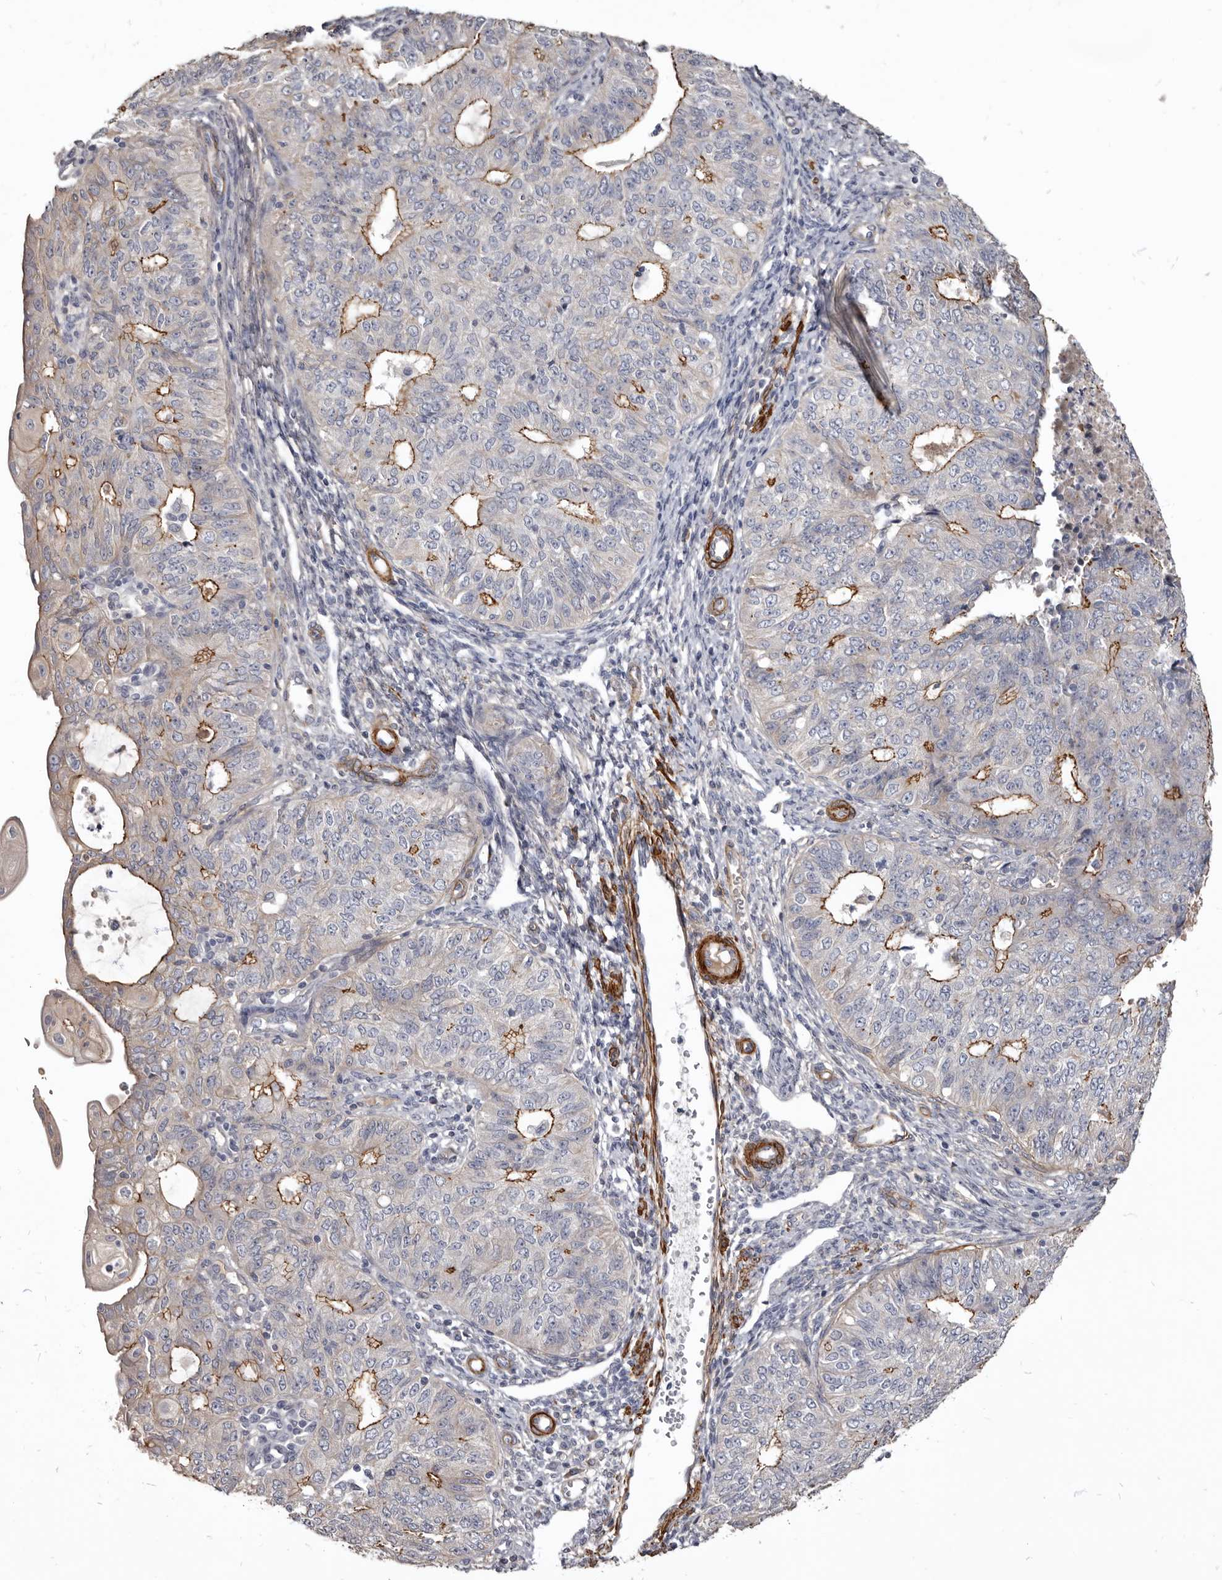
{"staining": {"intensity": "moderate", "quantity": "25%-75%", "location": "cytoplasmic/membranous"}, "tissue": "endometrial cancer", "cell_type": "Tumor cells", "image_type": "cancer", "snomed": [{"axis": "morphology", "description": "Adenocarcinoma, NOS"}, {"axis": "topography", "description": "Endometrium"}], "caption": "Adenocarcinoma (endometrial) stained with immunohistochemistry reveals moderate cytoplasmic/membranous staining in about 25%-75% of tumor cells.", "gene": "CGN", "patient": {"sex": "female", "age": 32}}